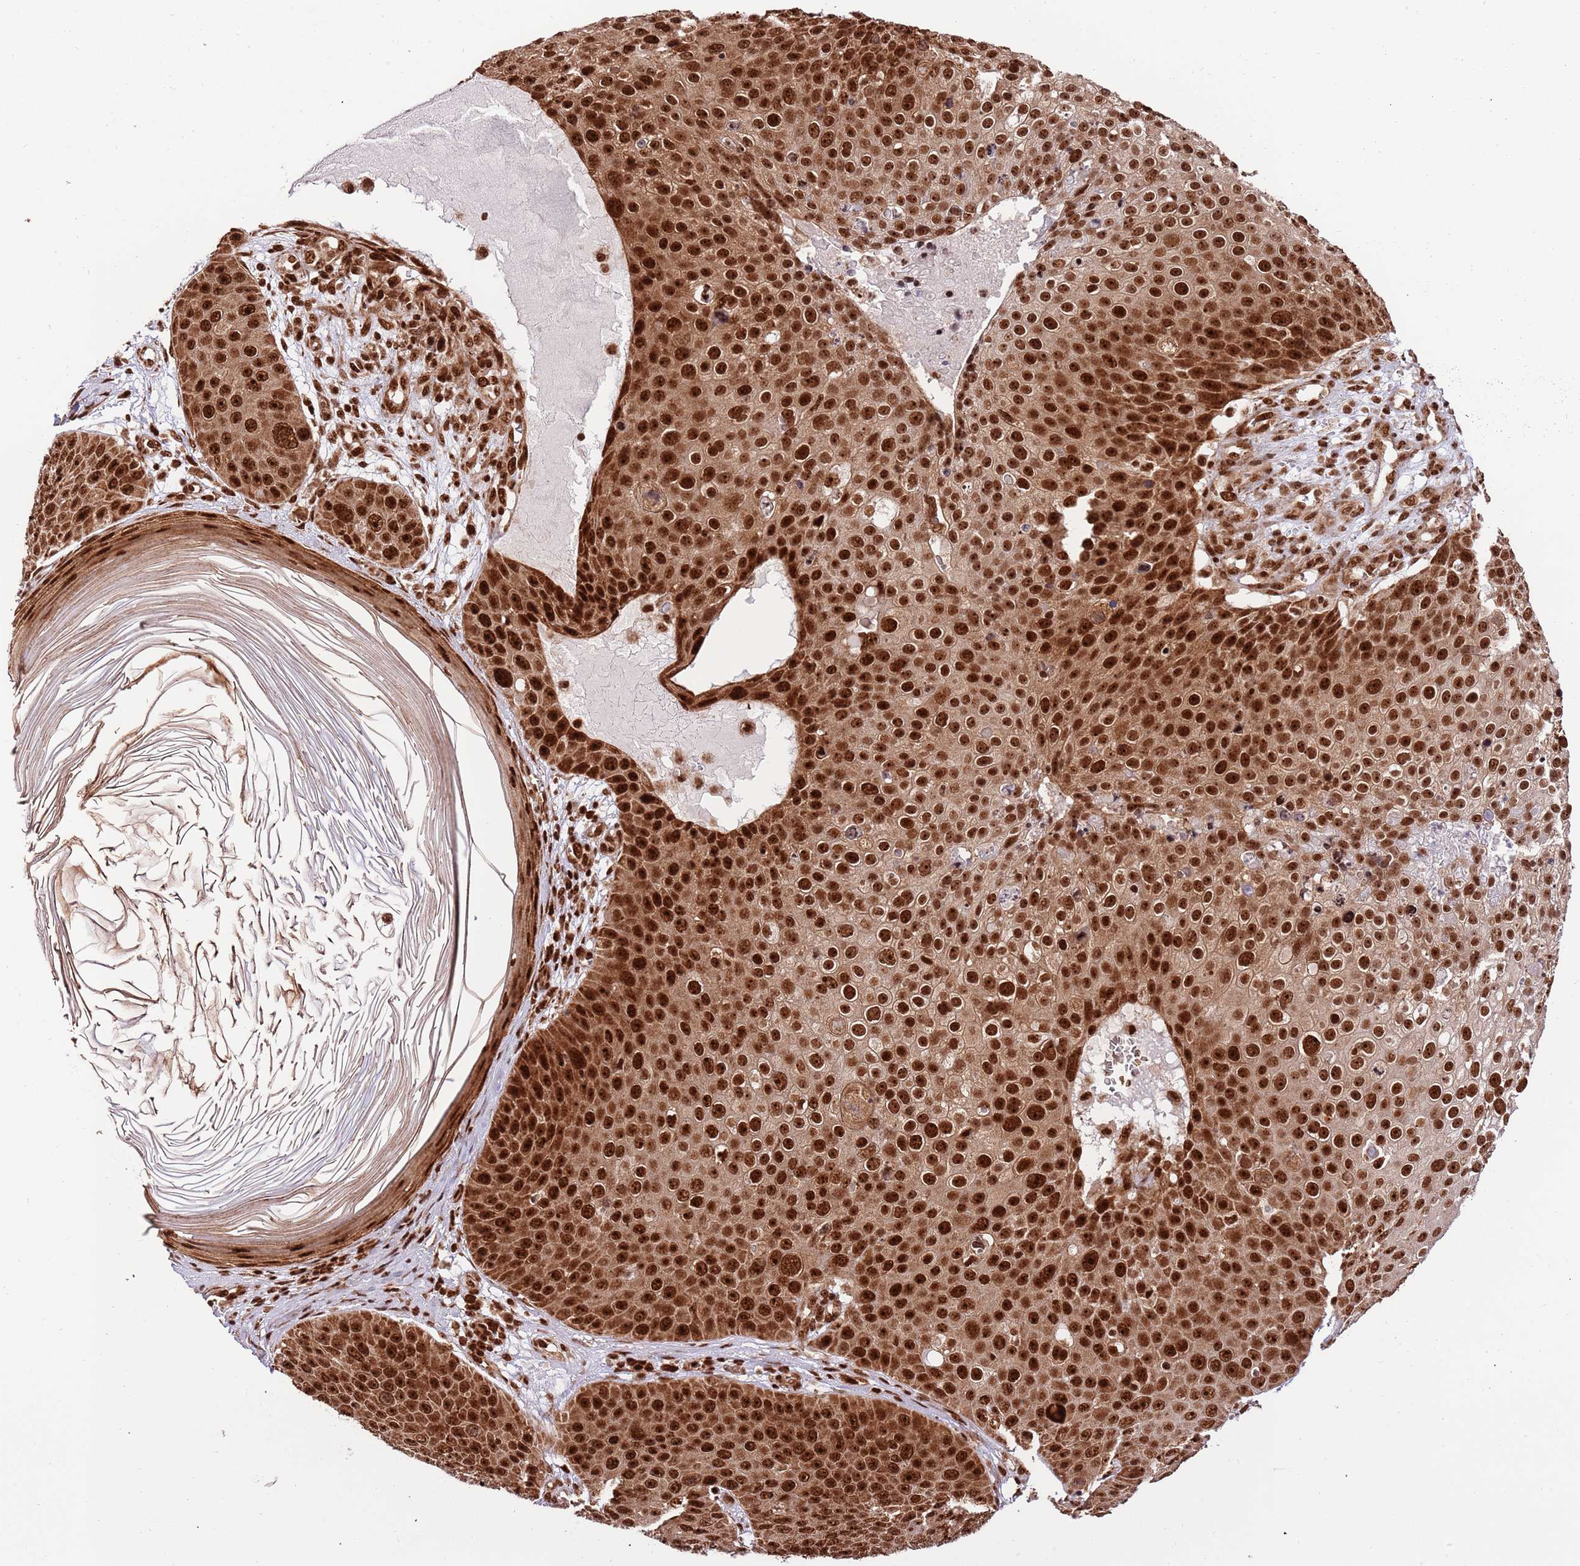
{"staining": {"intensity": "strong", "quantity": ">75%", "location": "cytoplasmic/membranous,nuclear"}, "tissue": "skin cancer", "cell_type": "Tumor cells", "image_type": "cancer", "snomed": [{"axis": "morphology", "description": "Squamous cell carcinoma, NOS"}, {"axis": "topography", "description": "Skin"}], "caption": "Protein staining of squamous cell carcinoma (skin) tissue demonstrates strong cytoplasmic/membranous and nuclear staining in about >75% of tumor cells.", "gene": "RIF1", "patient": {"sex": "male", "age": 71}}